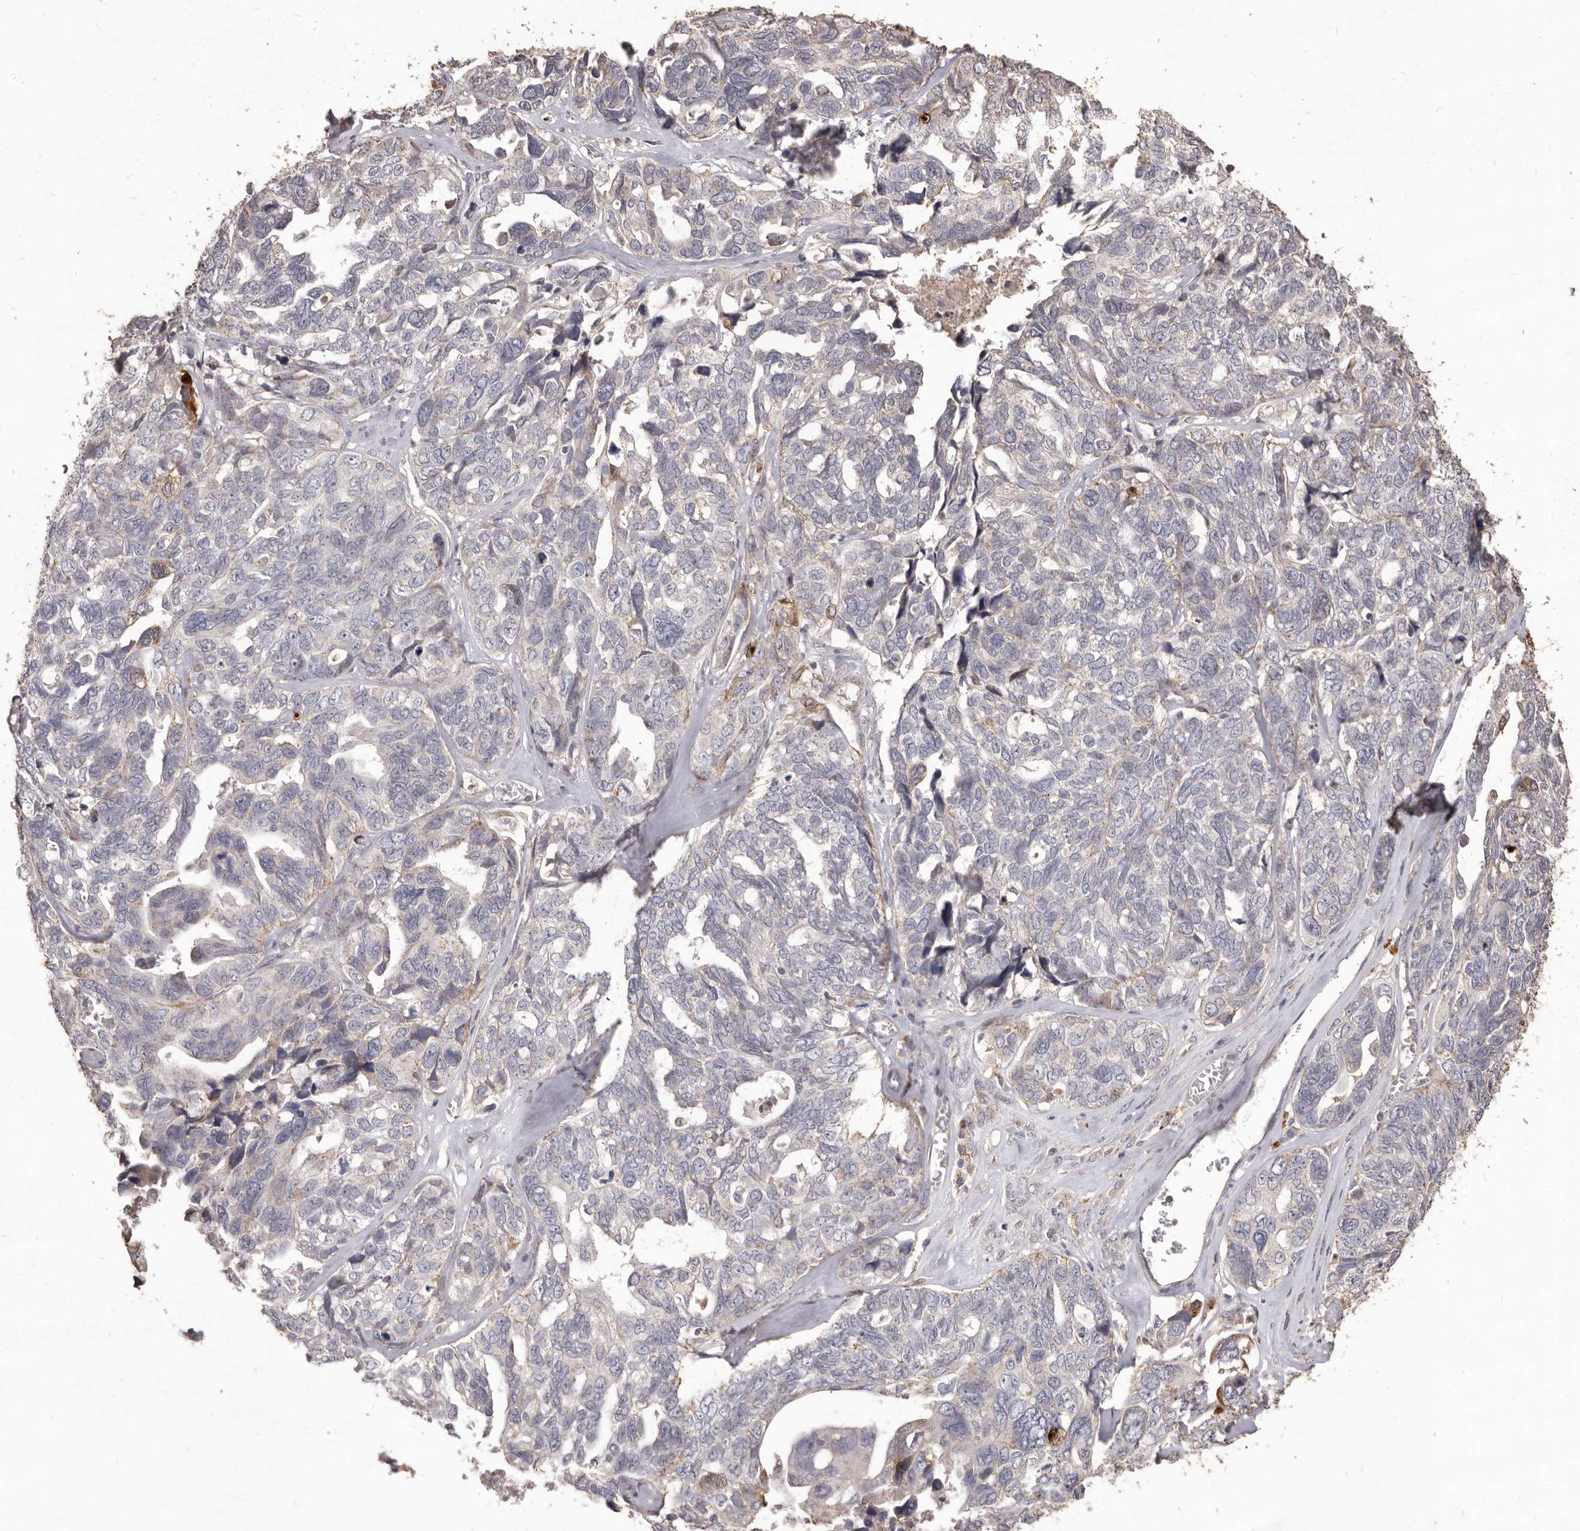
{"staining": {"intensity": "weak", "quantity": "<25%", "location": "cytoplasmic/membranous"}, "tissue": "ovarian cancer", "cell_type": "Tumor cells", "image_type": "cancer", "snomed": [{"axis": "morphology", "description": "Cystadenocarcinoma, serous, NOS"}, {"axis": "topography", "description": "Ovary"}], "caption": "High power microscopy histopathology image of an immunohistochemistry (IHC) micrograph of serous cystadenocarcinoma (ovarian), revealing no significant expression in tumor cells.", "gene": "PRSS27", "patient": {"sex": "female", "age": 79}}